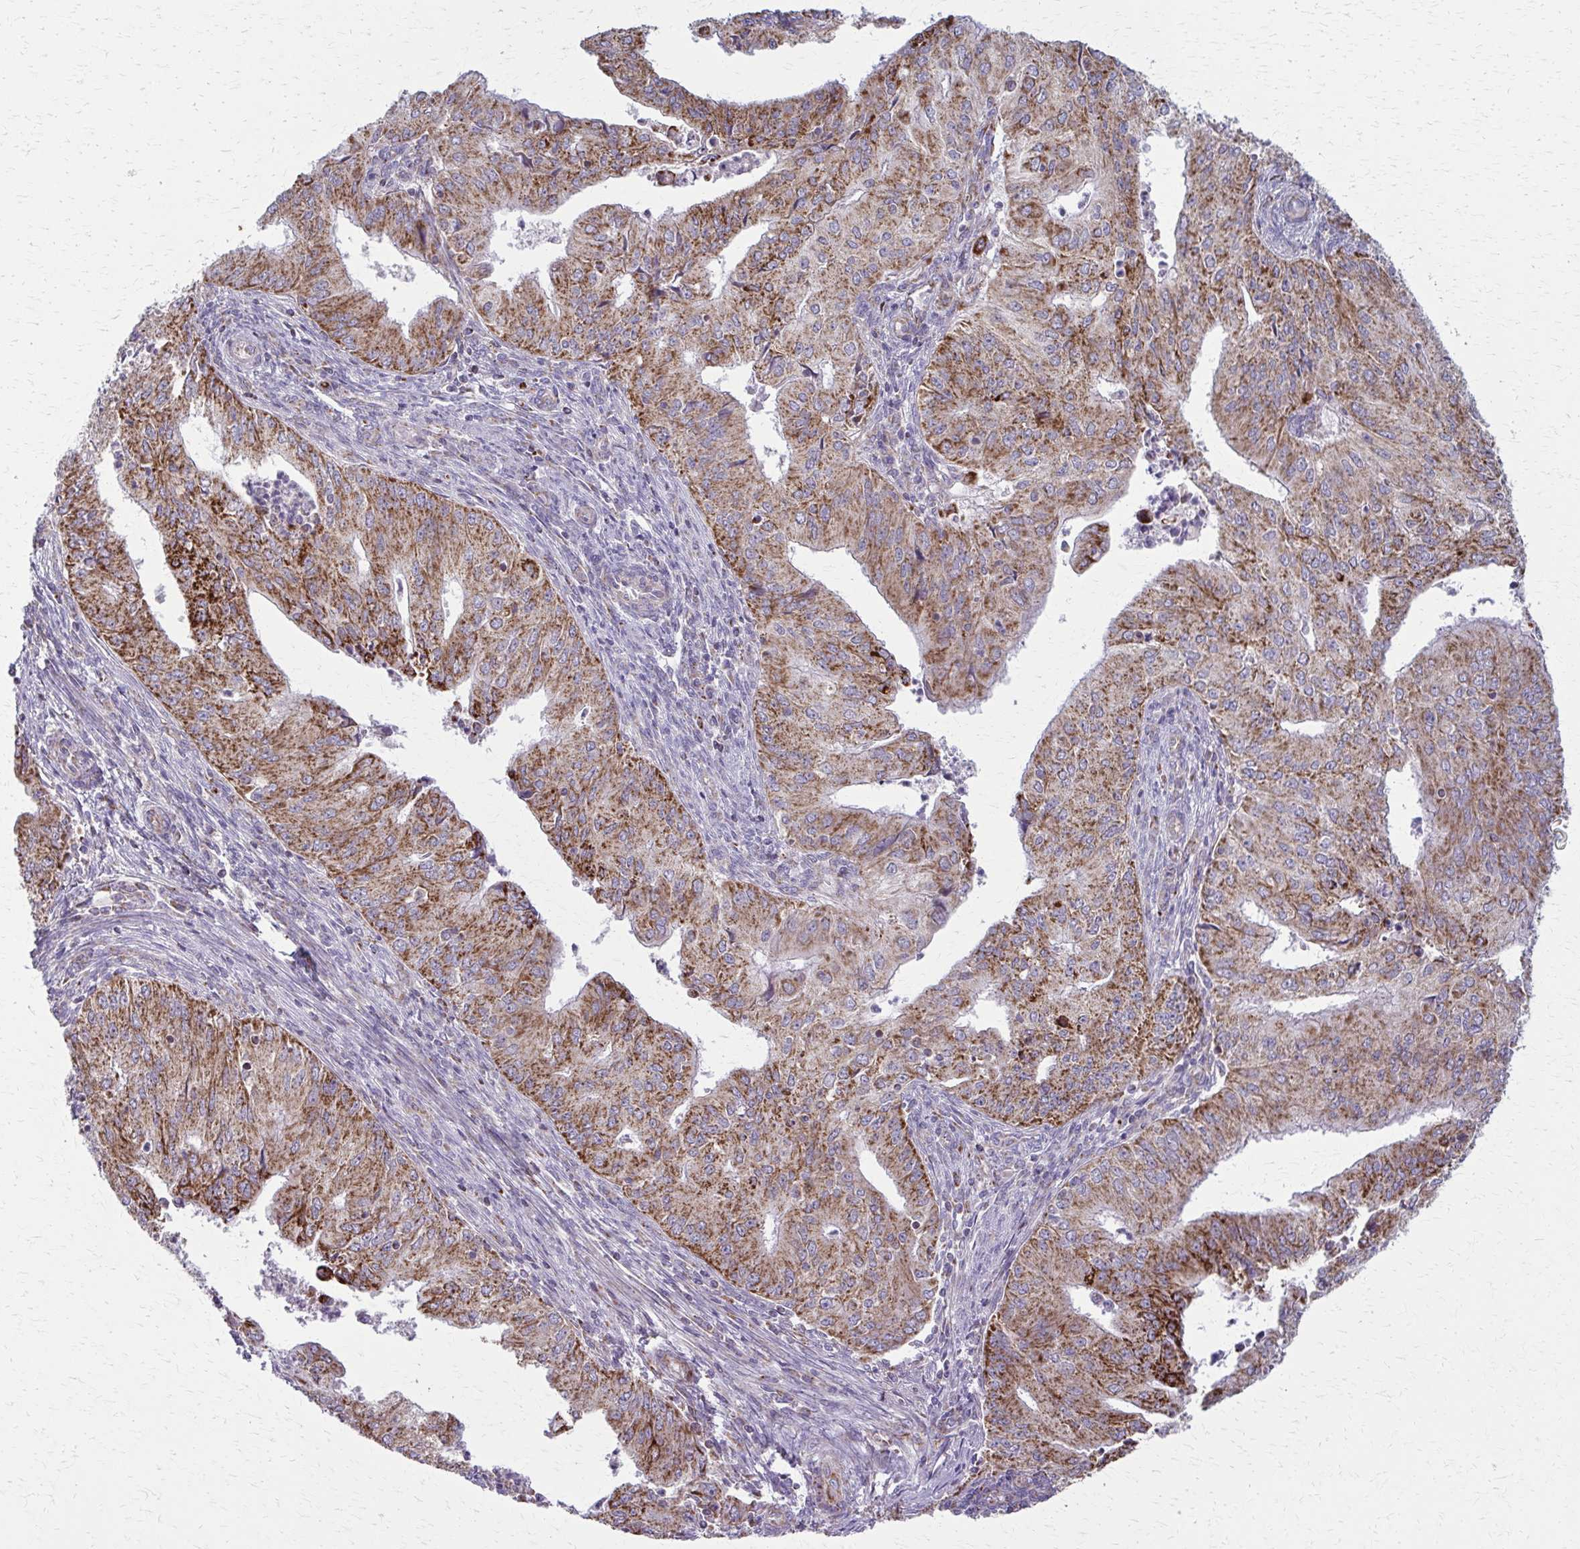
{"staining": {"intensity": "moderate", "quantity": ">75%", "location": "cytoplasmic/membranous"}, "tissue": "endometrial cancer", "cell_type": "Tumor cells", "image_type": "cancer", "snomed": [{"axis": "morphology", "description": "Adenocarcinoma, NOS"}, {"axis": "topography", "description": "Endometrium"}], "caption": "Immunohistochemistry (IHC) photomicrograph of human adenocarcinoma (endometrial) stained for a protein (brown), which displays medium levels of moderate cytoplasmic/membranous staining in approximately >75% of tumor cells.", "gene": "TVP23A", "patient": {"sex": "female", "age": 50}}